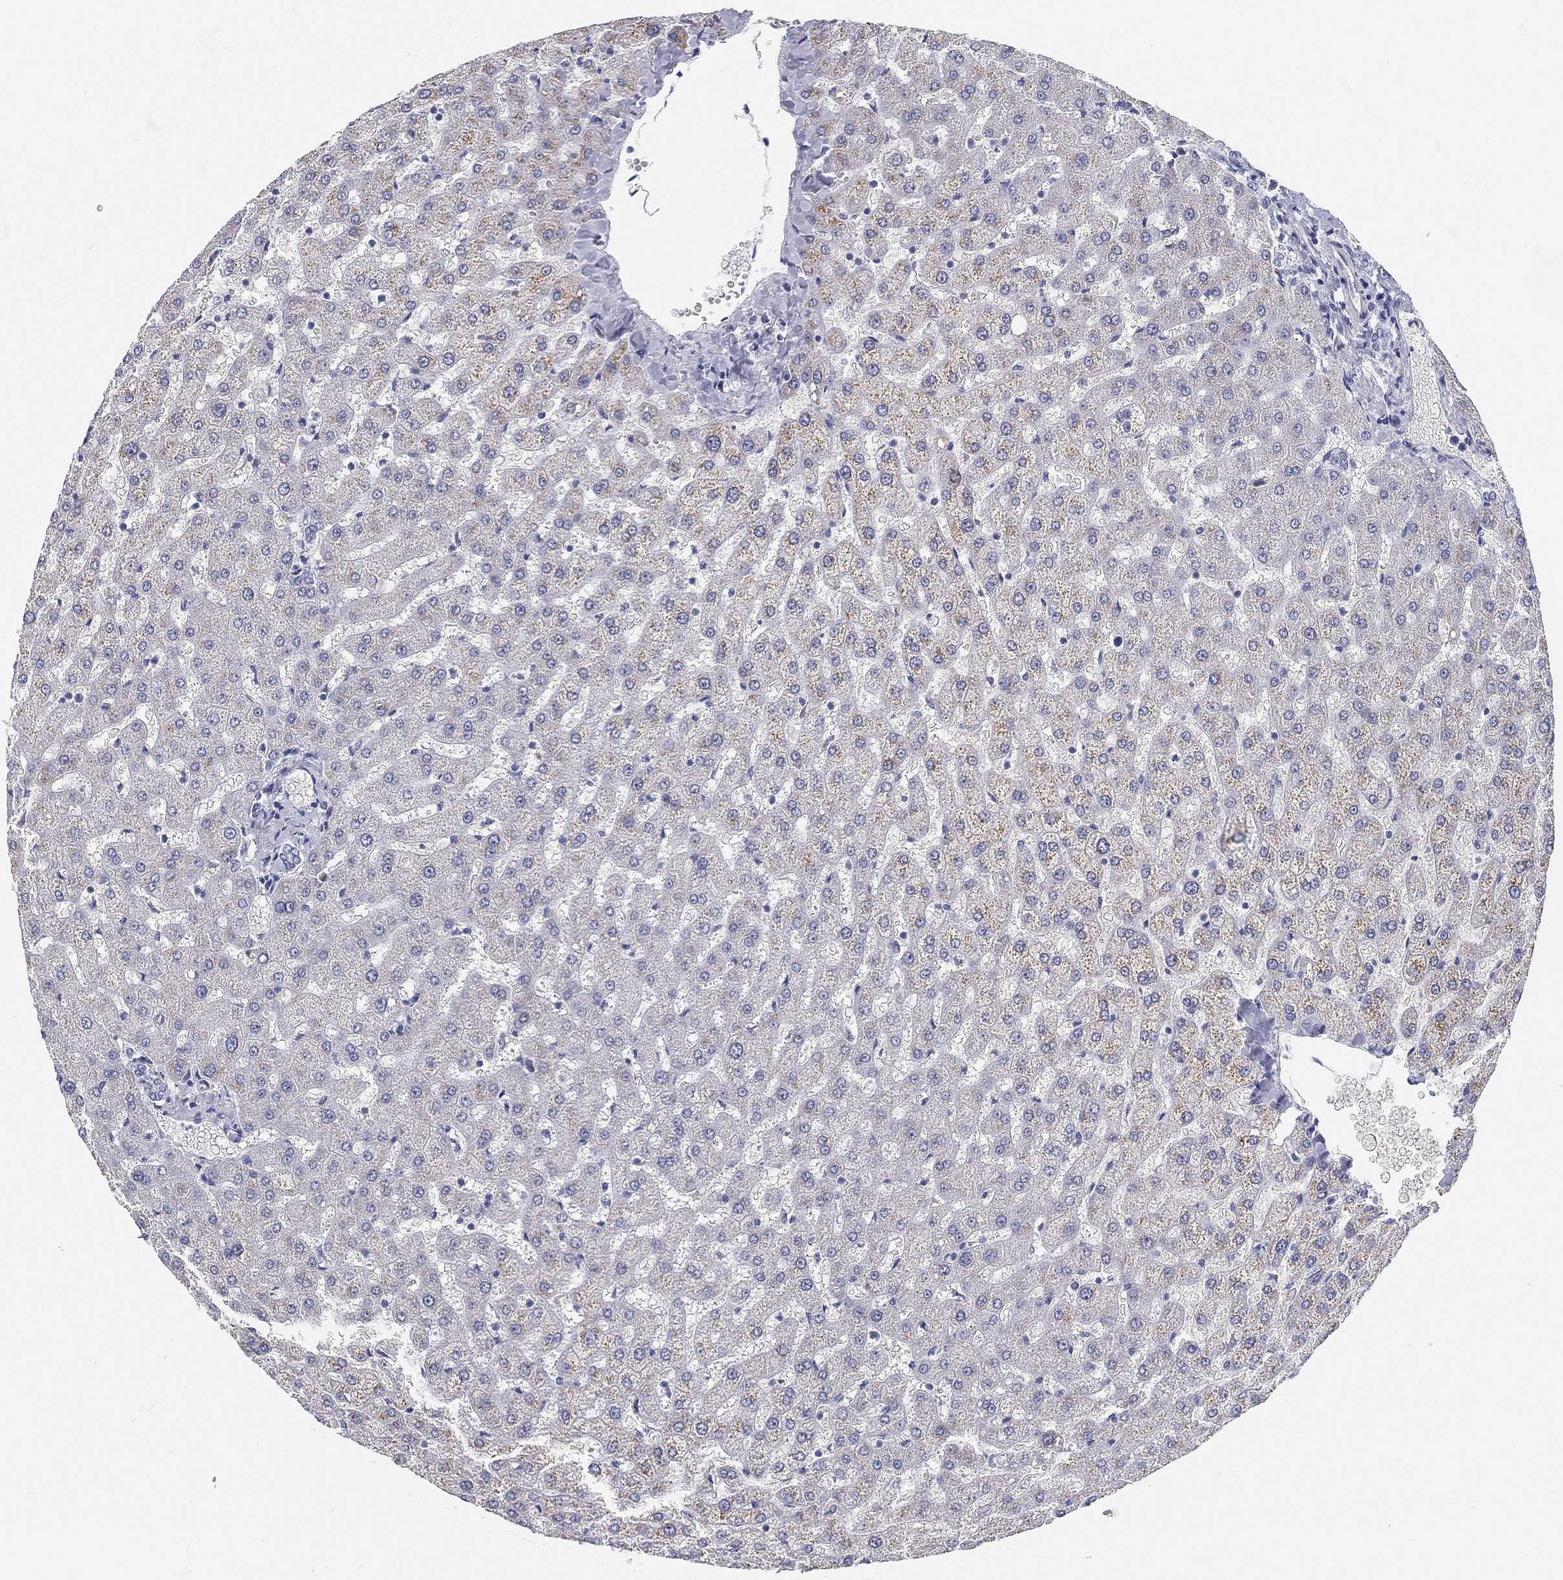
{"staining": {"intensity": "negative", "quantity": "none", "location": "none"}, "tissue": "liver", "cell_type": "Cholangiocytes", "image_type": "normal", "snomed": [{"axis": "morphology", "description": "Normal tissue, NOS"}, {"axis": "topography", "description": "Liver"}], "caption": "A high-resolution micrograph shows immunohistochemistry staining of benign liver, which exhibits no significant expression in cholangiocytes.", "gene": "GPR61", "patient": {"sex": "female", "age": 50}}